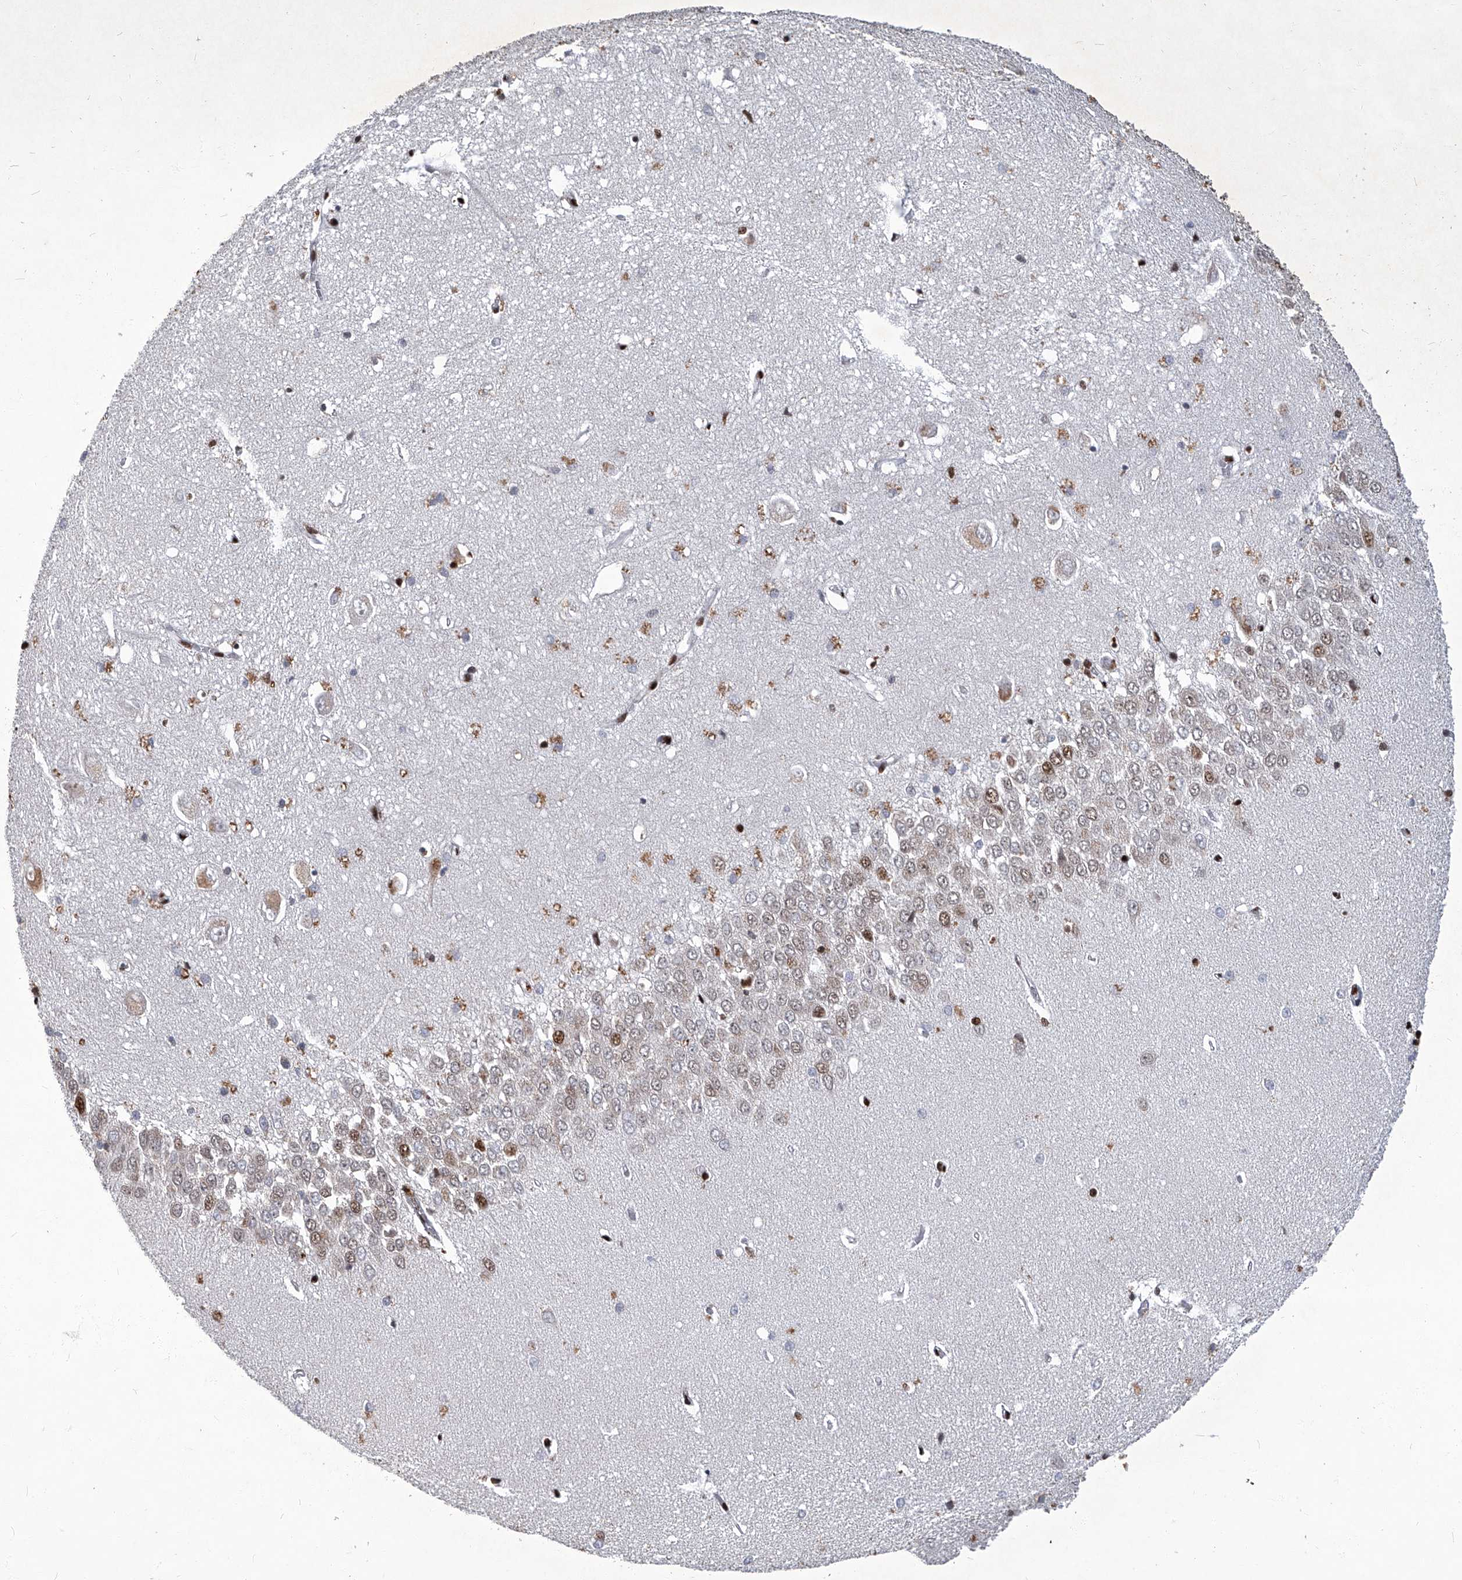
{"staining": {"intensity": "moderate", "quantity": "<25%", "location": "nuclear"}, "tissue": "hippocampus", "cell_type": "Glial cells", "image_type": "normal", "snomed": [{"axis": "morphology", "description": "Normal tissue, NOS"}, {"axis": "topography", "description": "Hippocampus"}], "caption": "Normal hippocampus exhibits moderate nuclear positivity in about <25% of glial cells, visualized by immunohistochemistry.", "gene": "HBP1", "patient": {"sex": "female", "age": 64}}